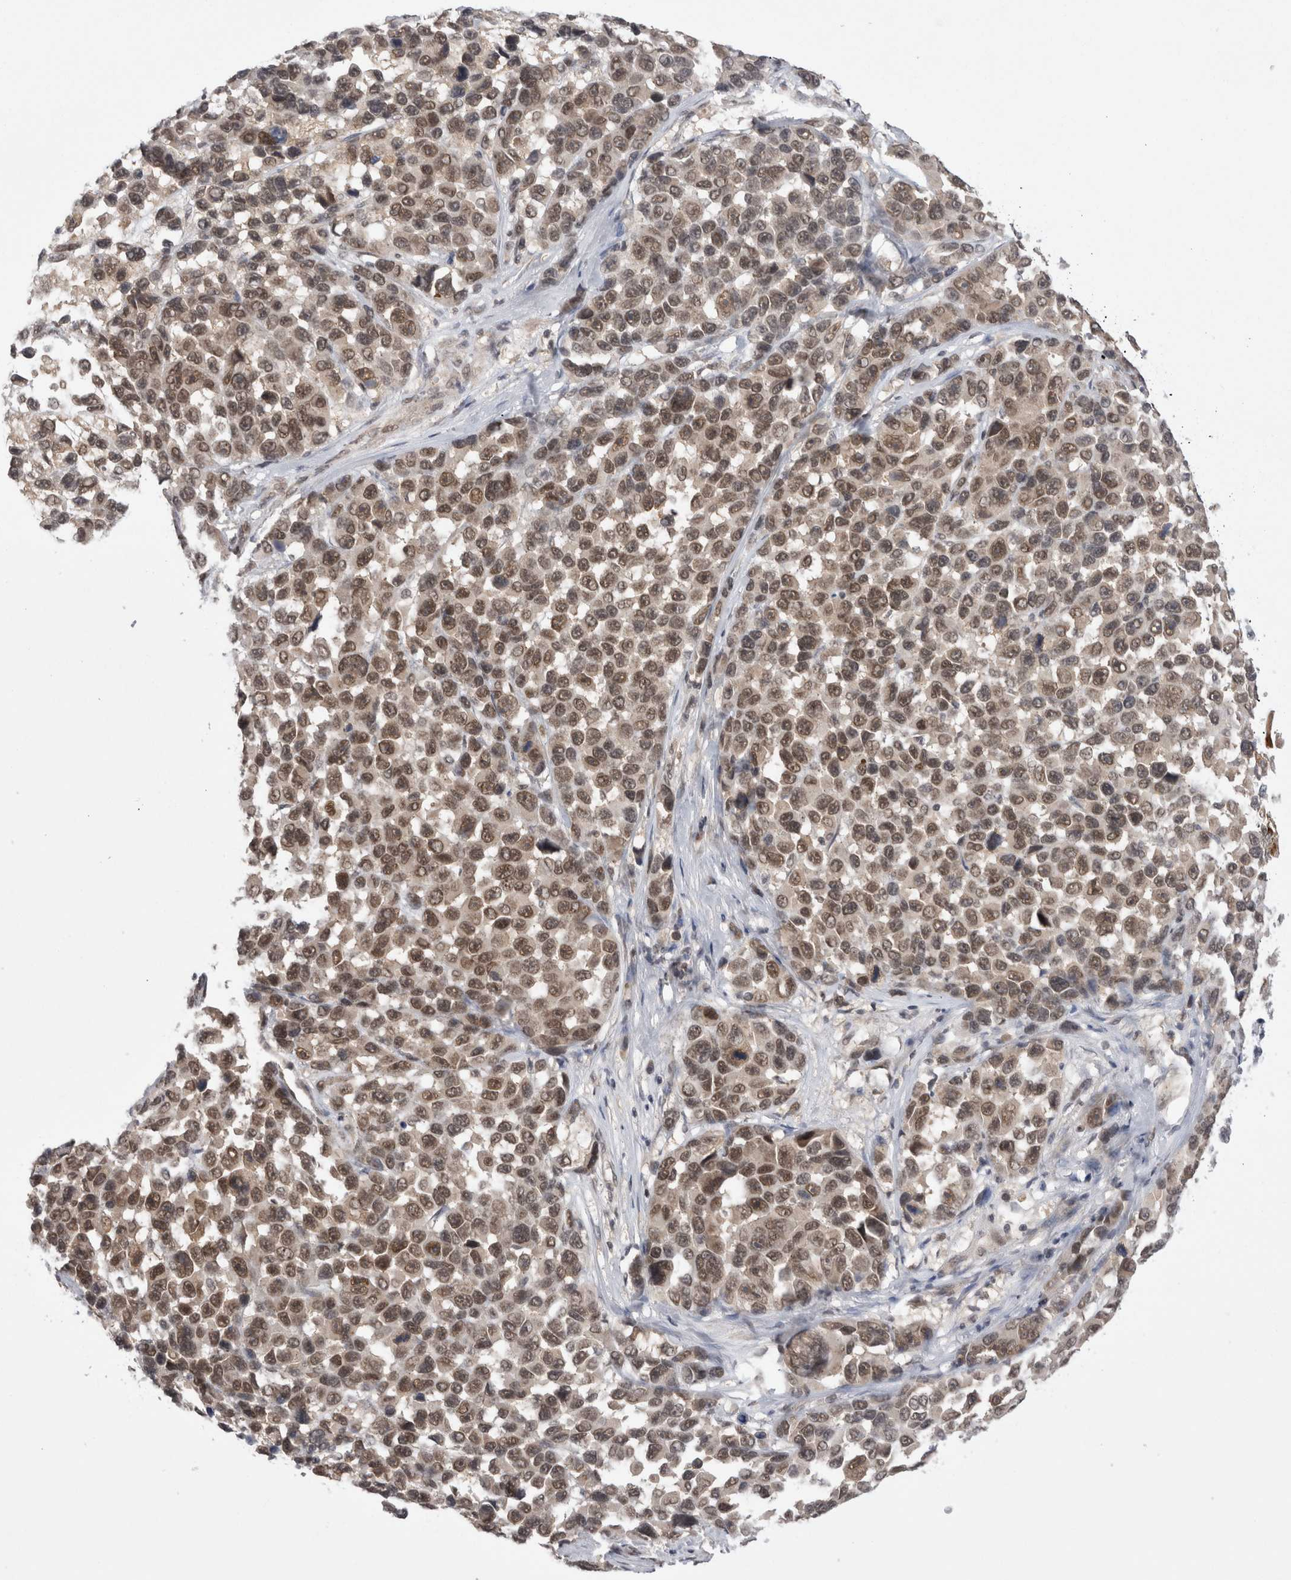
{"staining": {"intensity": "moderate", "quantity": ">75%", "location": "nuclear"}, "tissue": "melanoma", "cell_type": "Tumor cells", "image_type": "cancer", "snomed": [{"axis": "morphology", "description": "Malignant melanoma, NOS"}, {"axis": "topography", "description": "Skin"}], "caption": "Immunohistochemical staining of human melanoma reveals moderate nuclear protein staining in approximately >75% of tumor cells.", "gene": "ZNF341", "patient": {"sex": "male", "age": 53}}